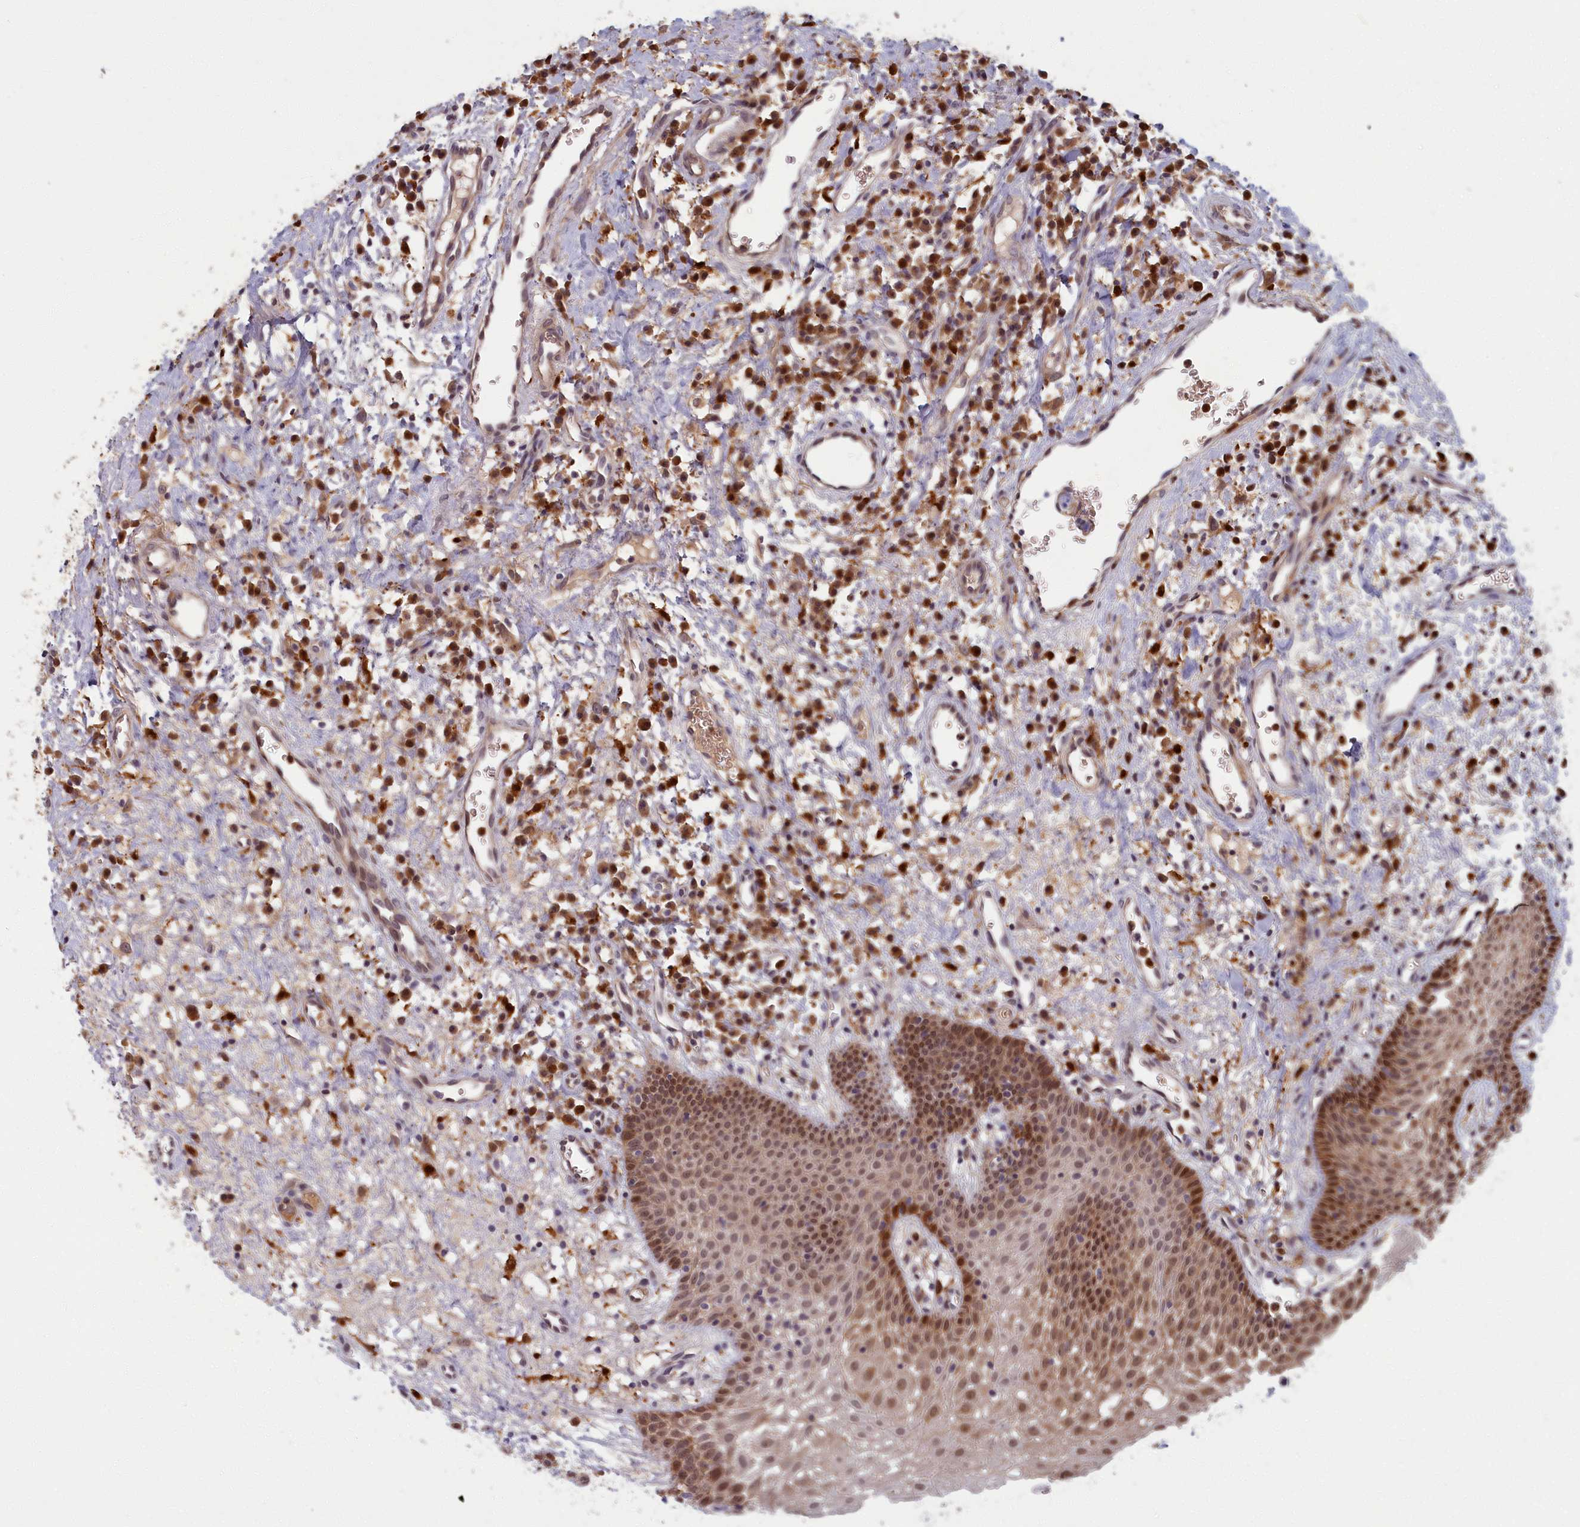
{"staining": {"intensity": "moderate", "quantity": ">75%", "location": "cytoplasmic/membranous,nuclear"}, "tissue": "oral mucosa", "cell_type": "Squamous epithelial cells", "image_type": "normal", "snomed": [{"axis": "morphology", "description": "Normal tissue, NOS"}, {"axis": "topography", "description": "Oral tissue"}], "caption": "This is an image of IHC staining of normal oral mucosa, which shows moderate staining in the cytoplasmic/membranous,nuclear of squamous epithelial cells.", "gene": "BLVRB", "patient": {"sex": "male", "age": 74}}